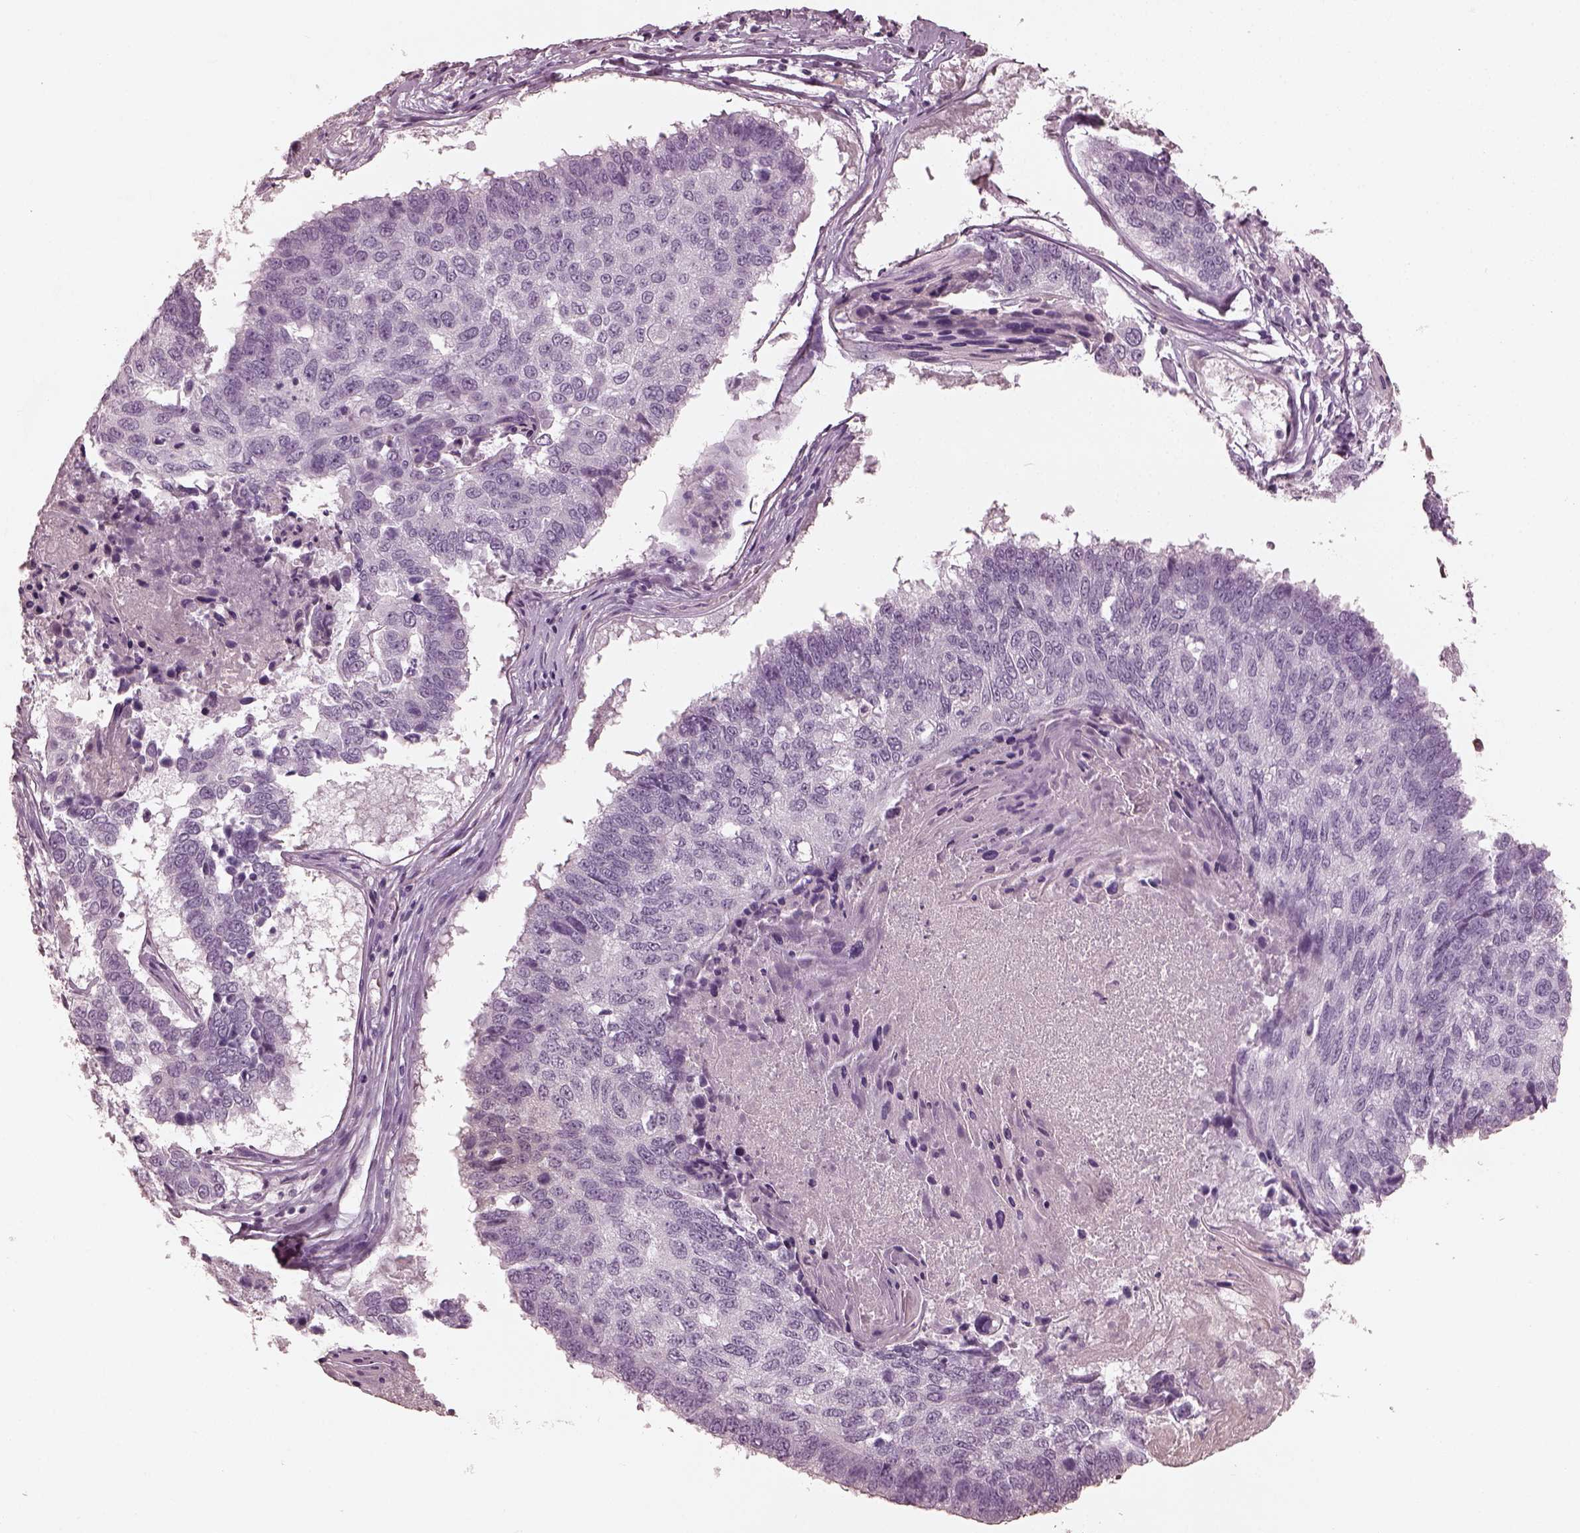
{"staining": {"intensity": "negative", "quantity": "none", "location": "none"}, "tissue": "lung cancer", "cell_type": "Tumor cells", "image_type": "cancer", "snomed": [{"axis": "morphology", "description": "Squamous cell carcinoma, NOS"}, {"axis": "topography", "description": "Lung"}], "caption": "This is a micrograph of IHC staining of lung cancer (squamous cell carcinoma), which shows no expression in tumor cells.", "gene": "OPTC", "patient": {"sex": "male", "age": 73}}